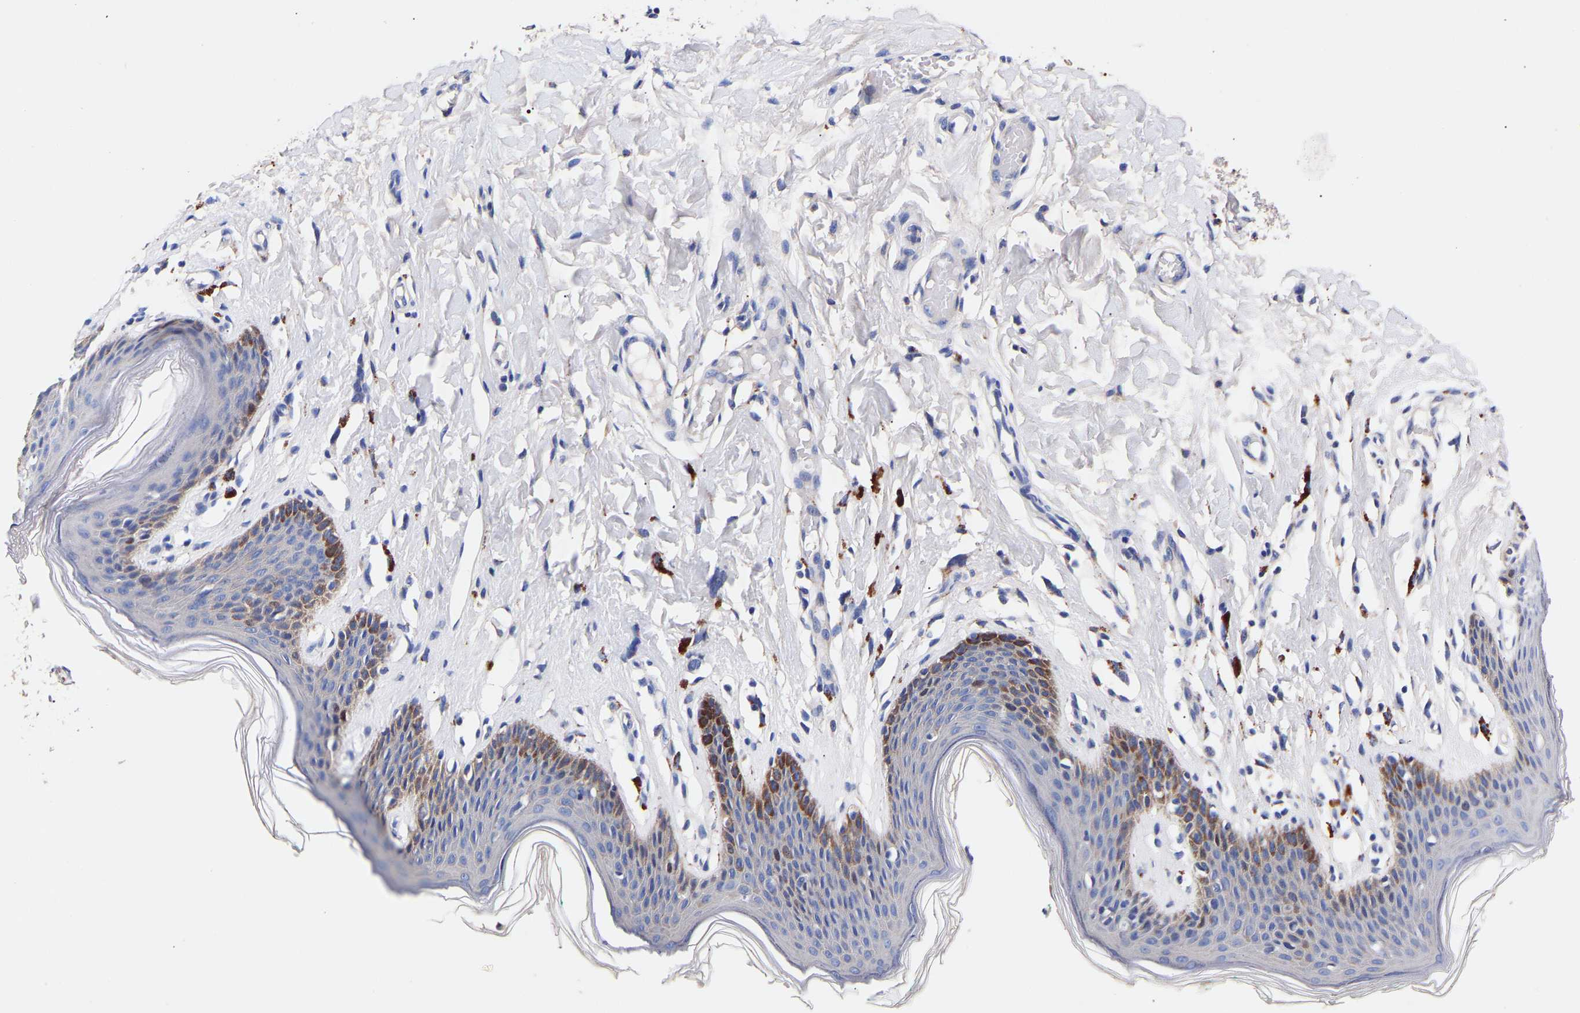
{"staining": {"intensity": "moderate", "quantity": "<25%", "location": "cytoplasmic/membranous"}, "tissue": "skin", "cell_type": "Epidermal cells", "image_type": "normal", "snomed": [{"axis": "morphology", "description": "Normal tissue, NOS"}, {"axis": "topography", "description": "Vulva"}], "caption": "Immunohistochemical staining of unremarkable human skin demonstrates <25% levels of moderate cytoplasmic/membranous protein staining in approximately <25% of epidermal cells. Nuclei are stained in blue.", "gene": "SEM1", "patient": {"sex": "female", "age": 66}}